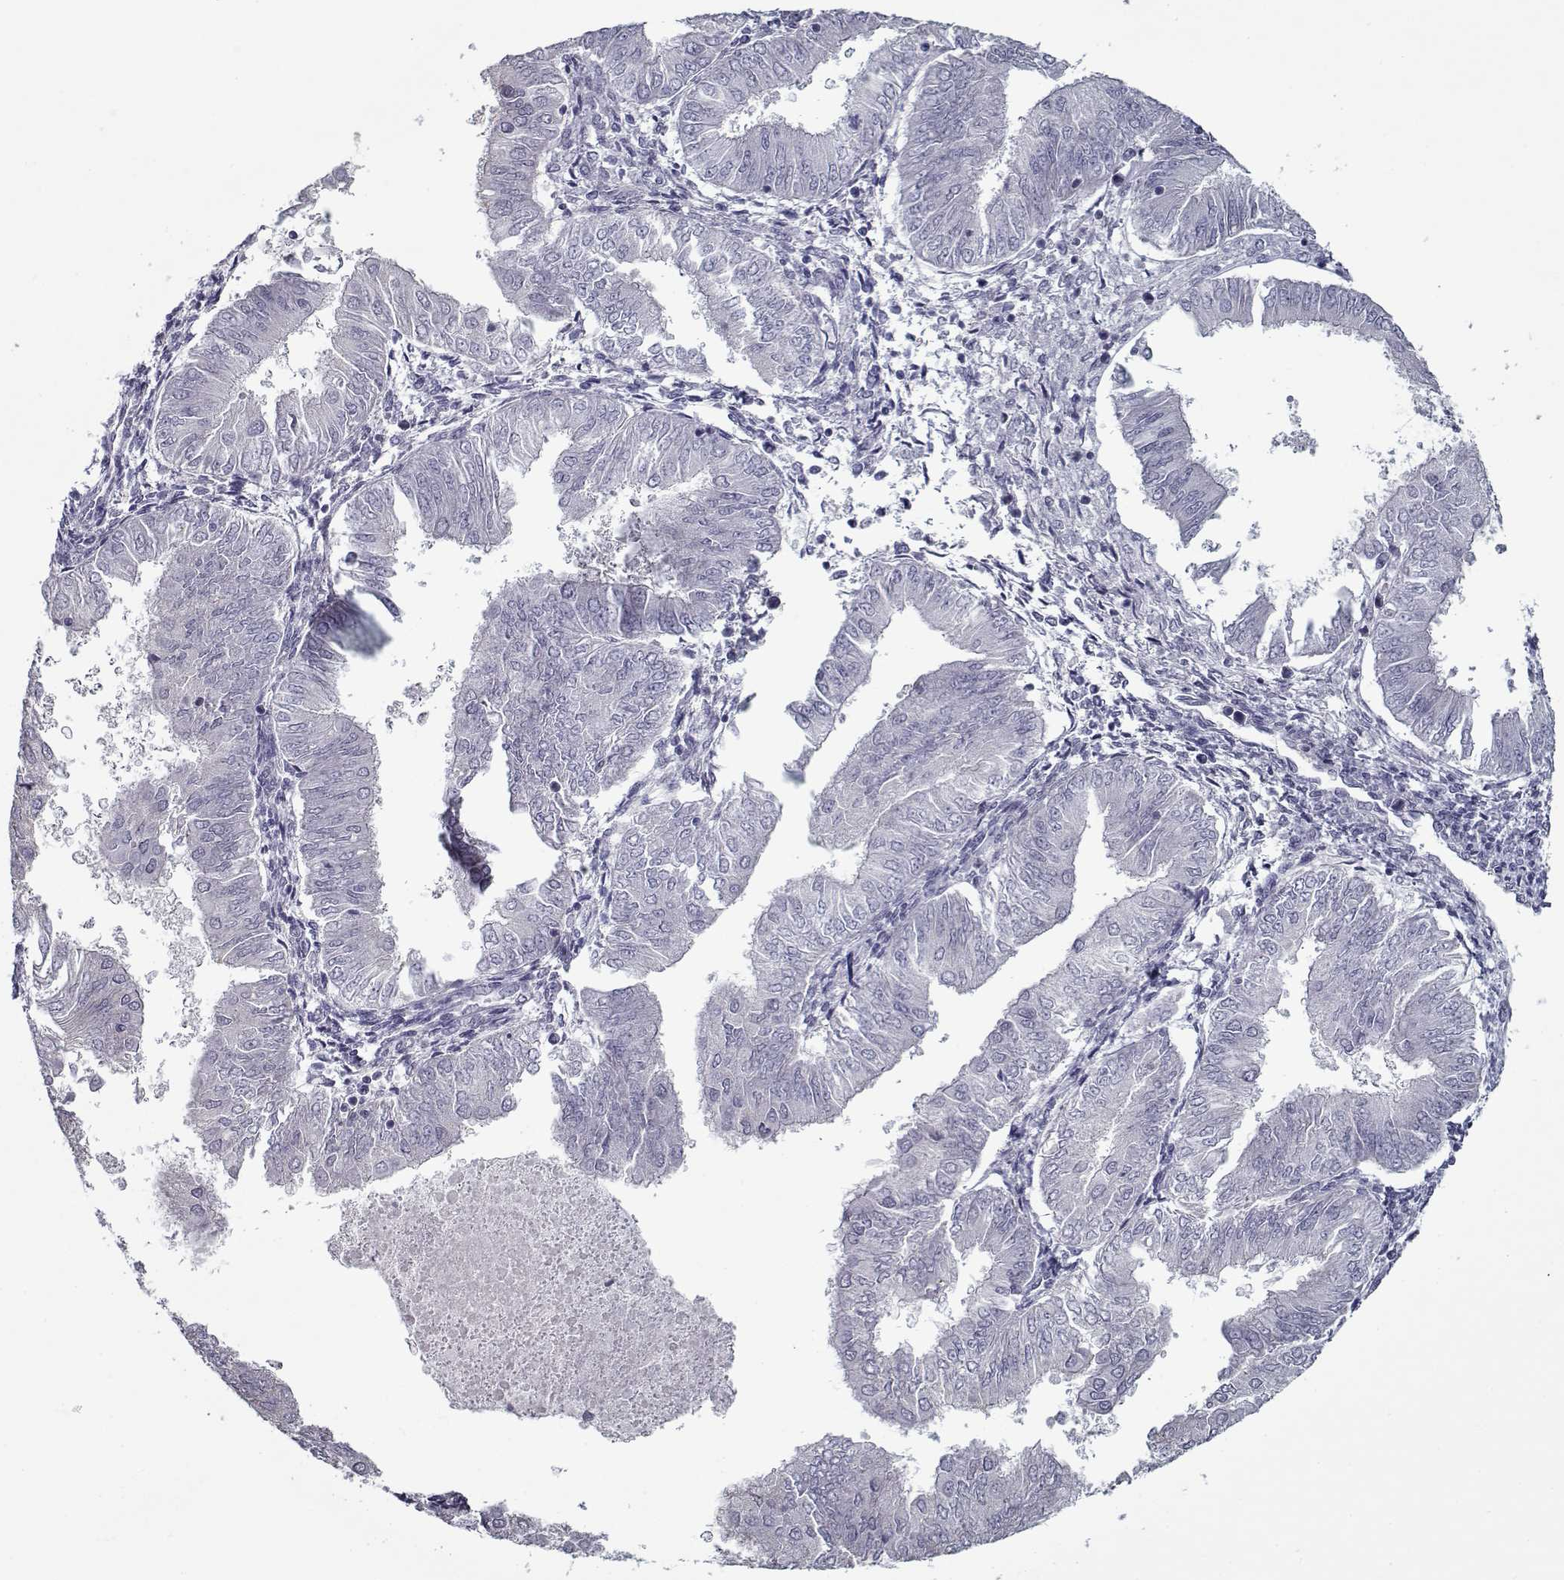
{"staining": {"intensity": "negative", "quantity": "none", "location": "none"}, "tissue": "endometrial cancer", "cell_type": "Tumor cells", "image_type": "cancer", "snomed": [{"axis": "morphology", "description": "Adenocarcinoma, NOS"}, {"axis": "topography", "description": "Endometrium"}], "caption": "Immunohistochemistry (IHC) image of neoplastic tissue: human endometrial adenocarcinoma stained with DAB reveals no significant protein staining in tumor cells.", "gene": "SEC16B", "patient": {"sex": "female", "age": 53}}